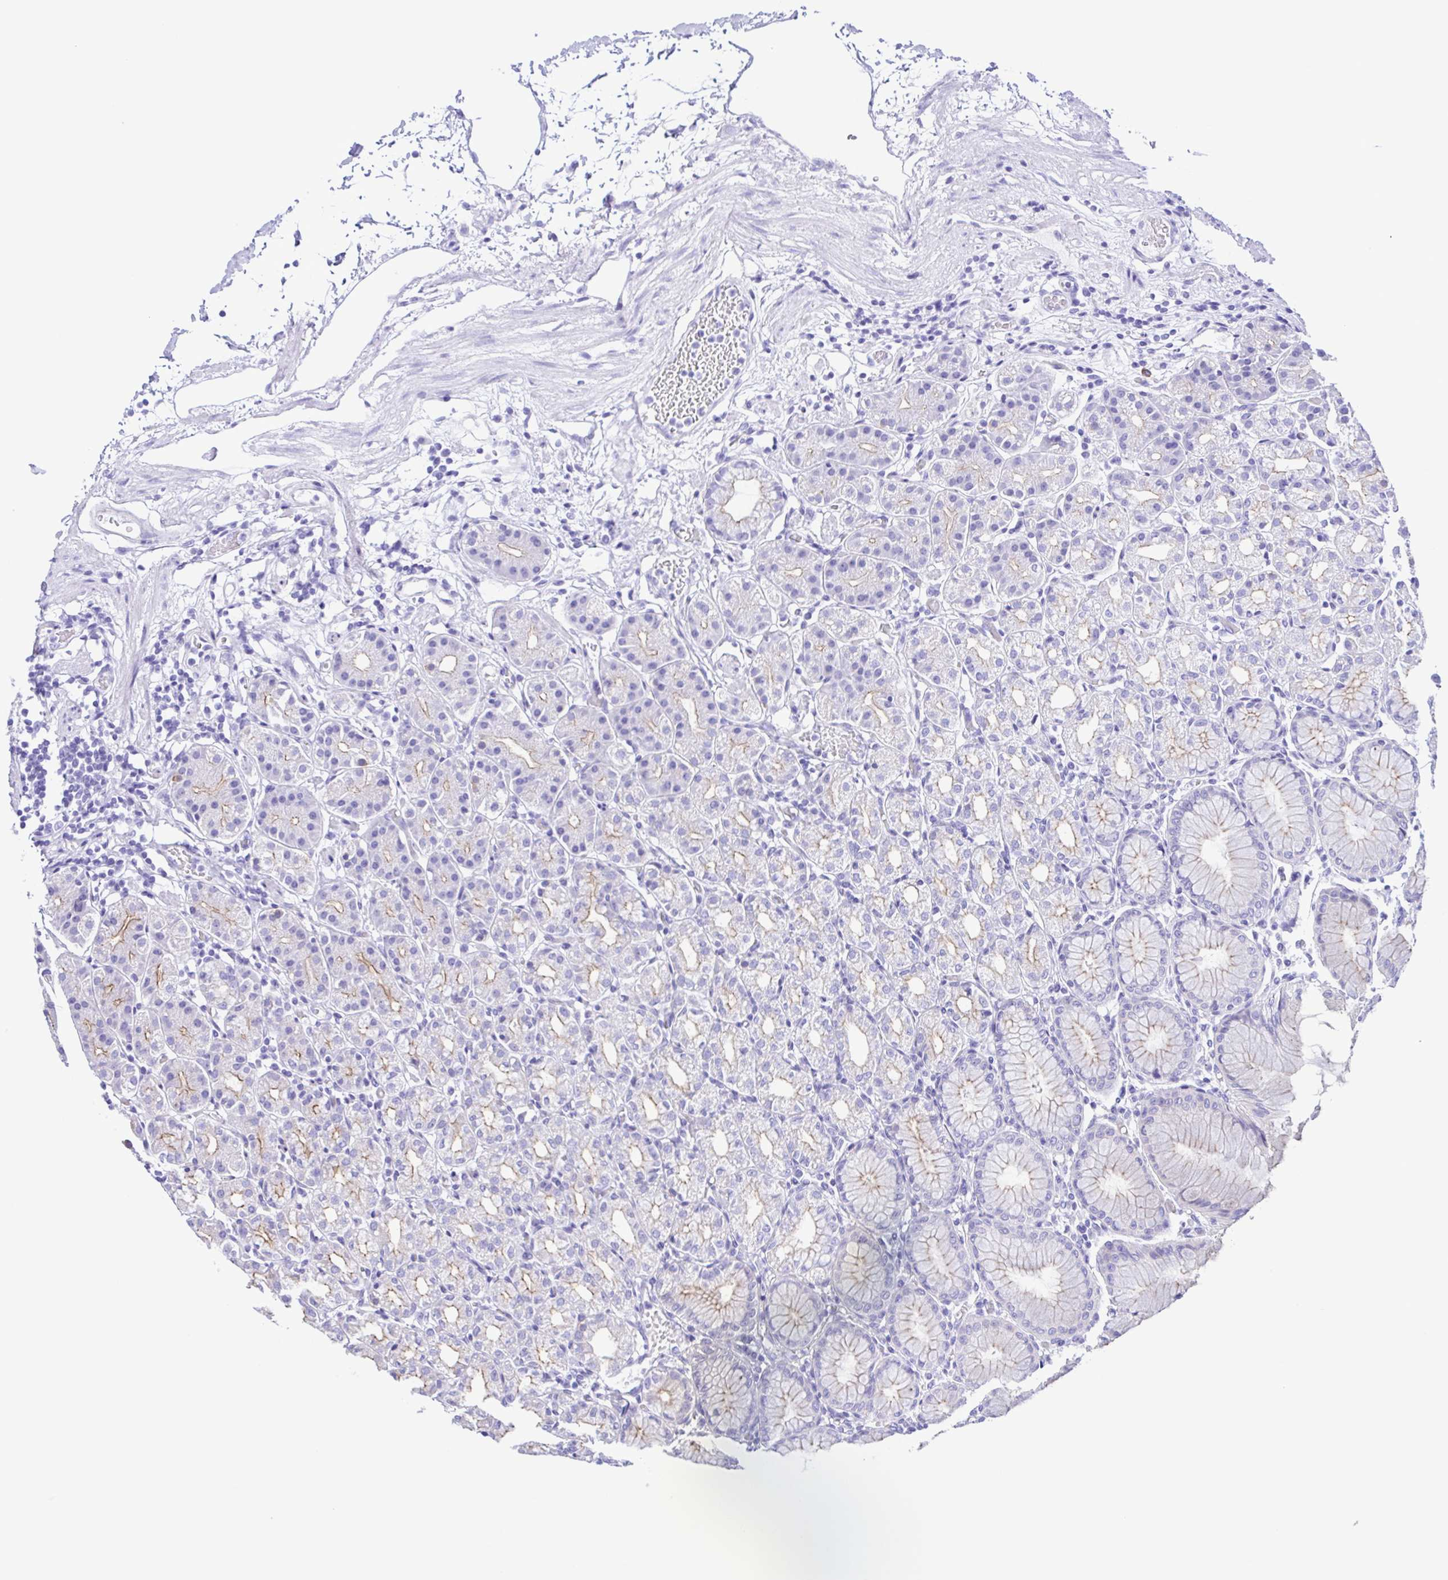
{"staining": {"intensity": "weak", "quantity": "25%-75%", "location": "cytoplasmic/membranous"}, "tissue": "stomach", "cell_type": "Glandular cells", "image_type": "normal", "snomed": [{"axis": "morphology", "description": "Normal tissue, NOS"}, {"axis": "topography", "description": "Stomach"}], "caption": "This histopathology image shows unremarkable stomach stained with IHC to label a protein in brown. The cytoplasmic/membranous of glandular cells show weak positivity for the protein. Nuclei are counter-stained blue.", "gene": "CYP11A1", "patient": {"sex": "female", "age": 57}}